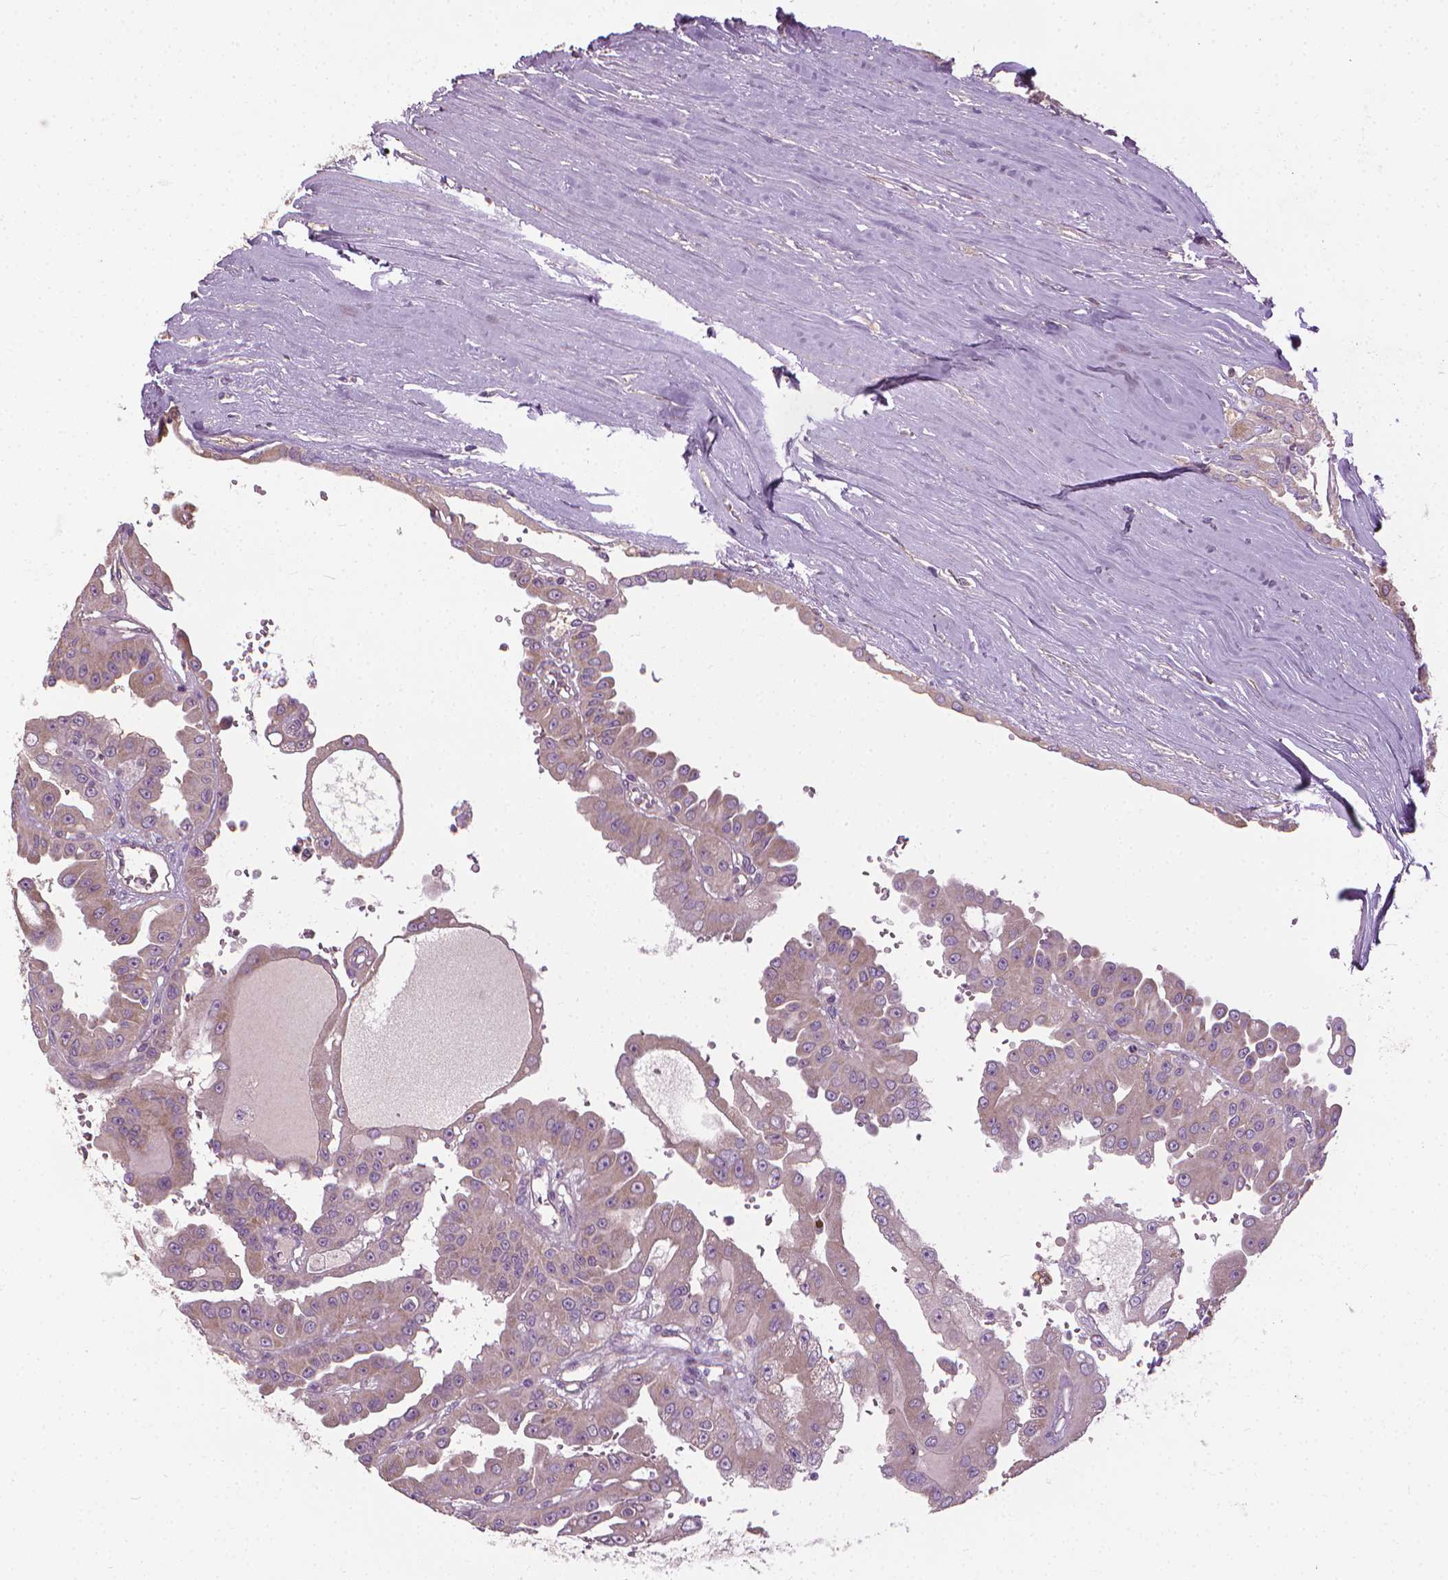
{"staining": {"intensity": "weak", "quantity": "25%-75%", "location": "cytoplasmic/membranous"}, "tissue": "renal cancer", "cell_type": "Tumor cells", "image_type": "cancer", "snomed": [{"axis": "morphology", "description": "Adenocarcinoma, NOS"}, {"axis": "topography", "description": "Kidney"}], "caption": "Immunohistochemistry staining of adenocarcinoma (renal), which exhibits low levels of weak cytoplasmic/membranous staining in approximately 25%-75% of tumor cells indicating weak cytoplasmic/membranous protein expression. The staining was performed using DAB (brown) for protein detection and nuclei were counterstained in hematoxylin (blue).", "gene": "RIIAD1", "patient": {"sex": "male", "age": 58}}